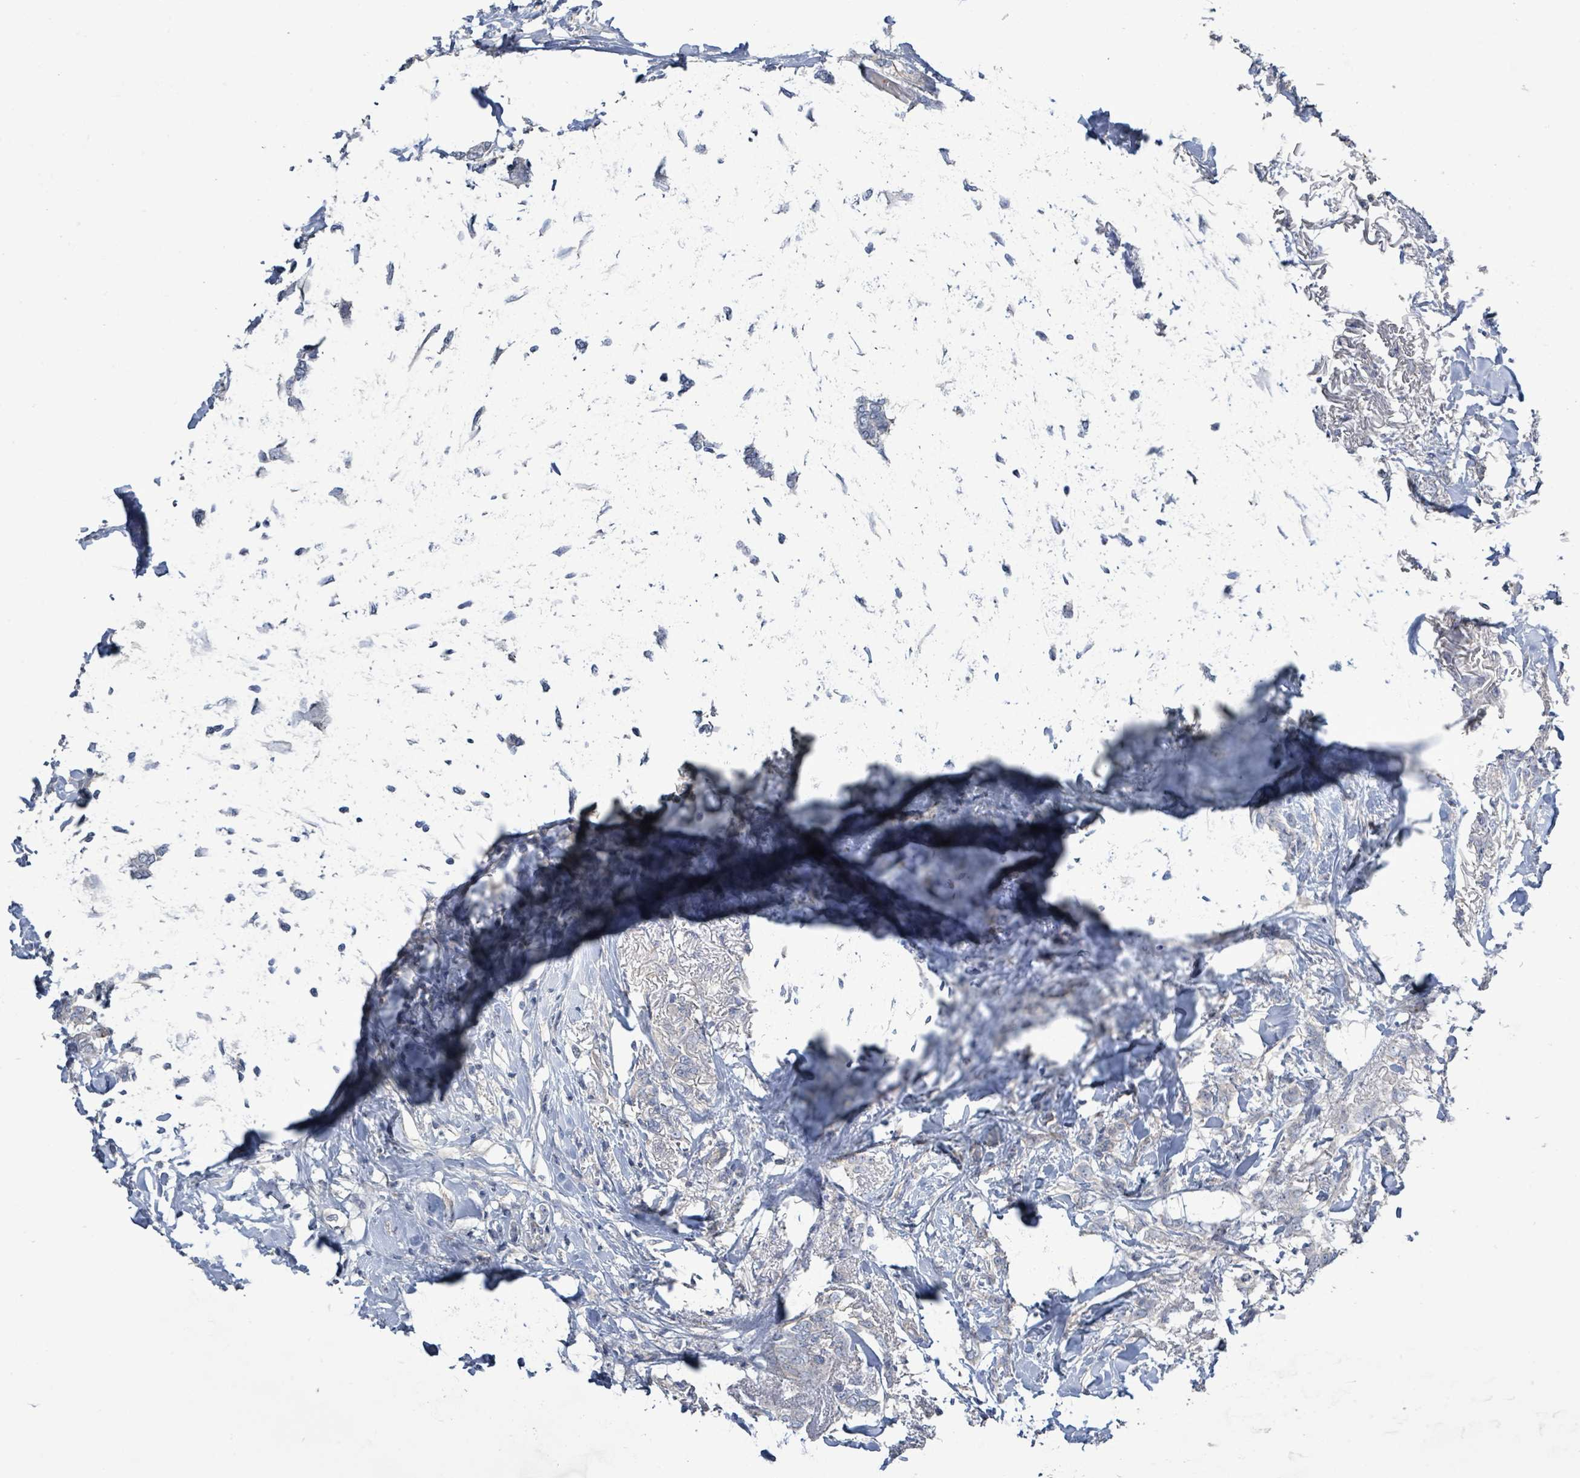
{"staining": {"intensity": "negative", "quantity": "none", "location": "none"}, "tissue": "breast cancer", "cell_type": "Tumor cells", "image_type": "cancer", "snomed": [{"axis": "morphology", "description": "Duct carcinoma"}, {"axis": "topography", "description": "Breast"}], "caption": "Immunohistochemical staining of intraductal carcinoma (breast) exhibits no significant positivity in tumor cells.", "gene": "KRAS", "patient": {"sex": "female", "age": 72}}